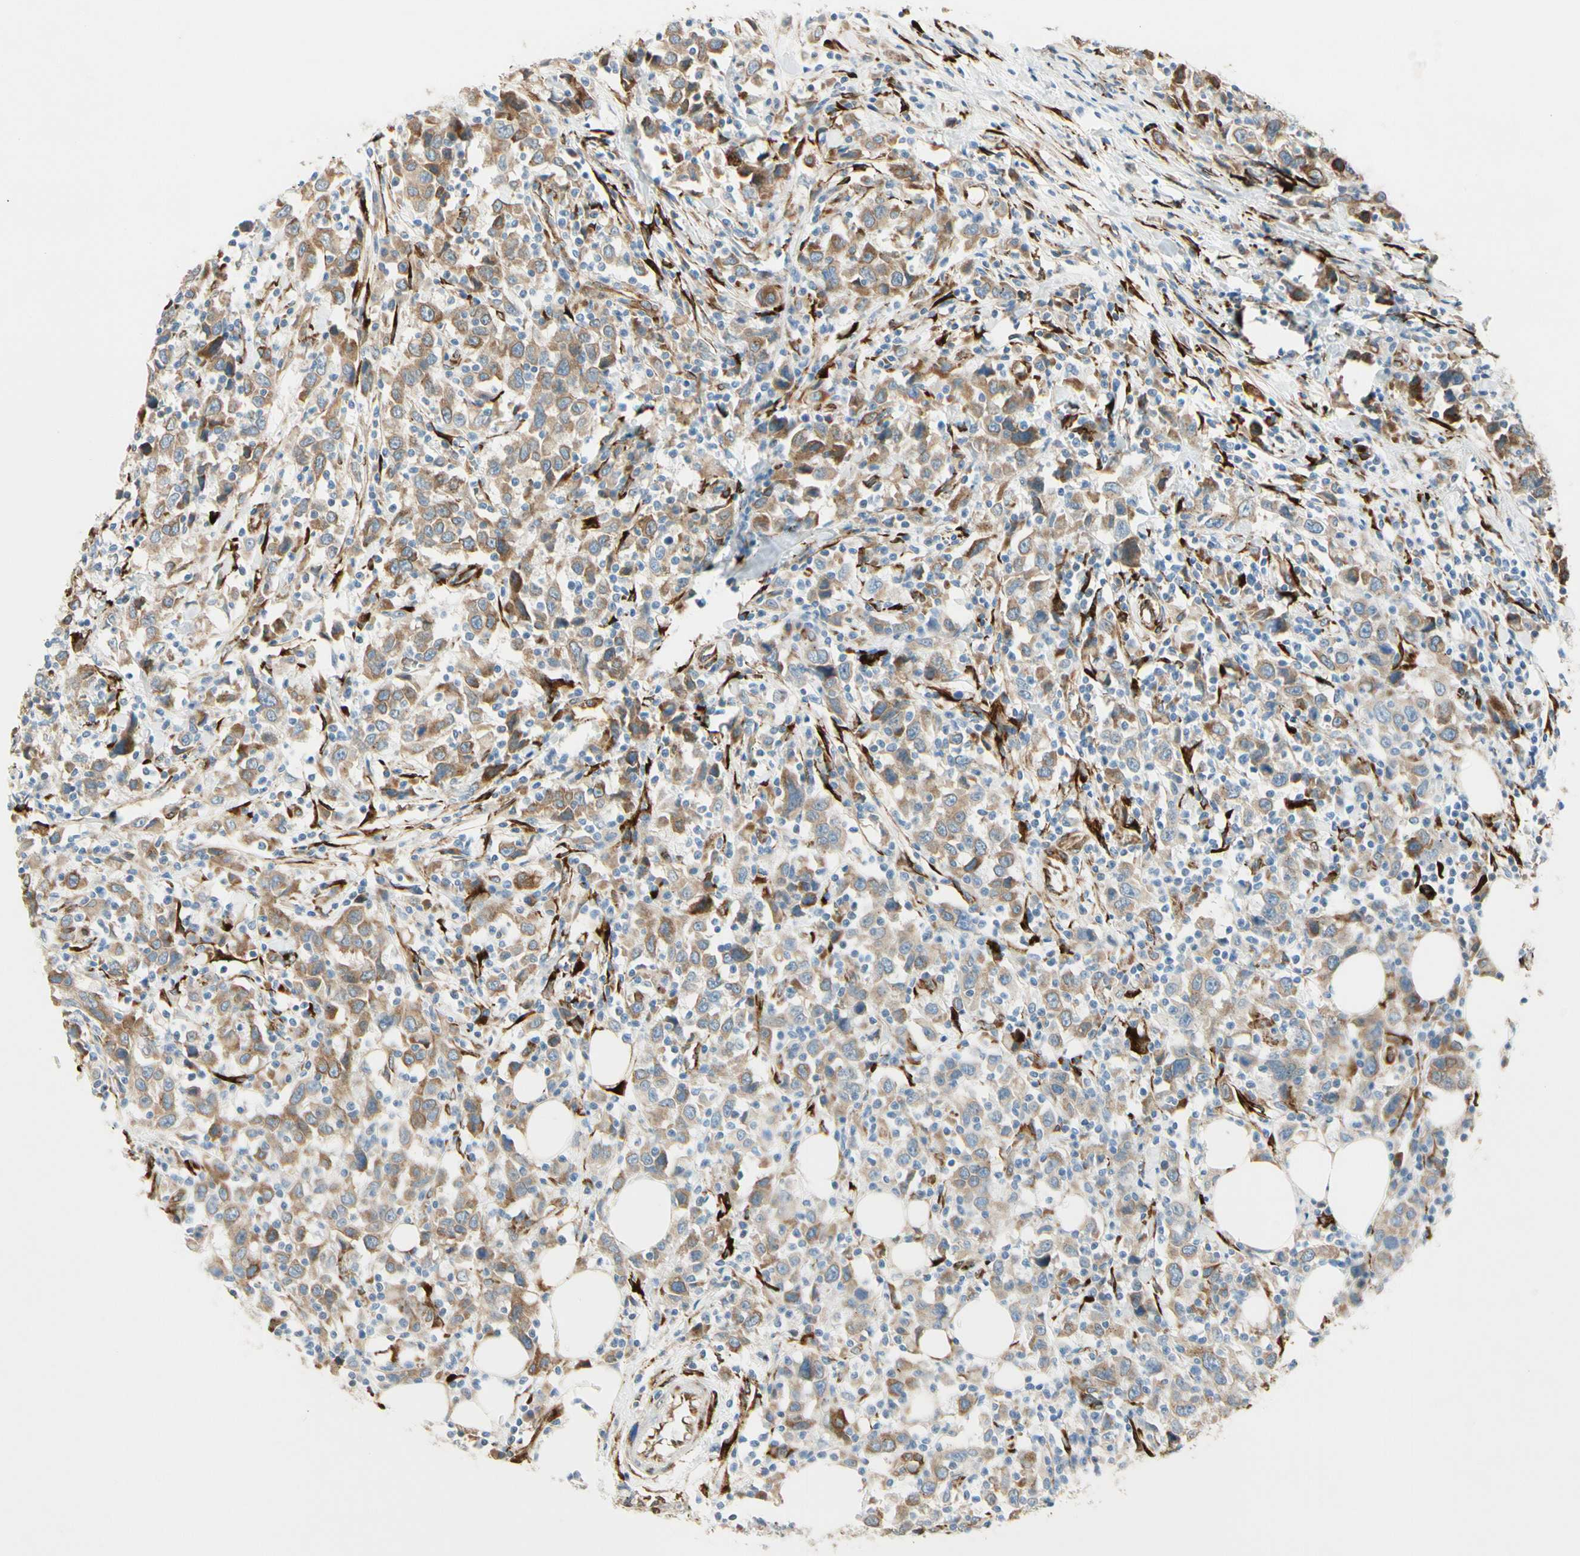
{"staining": {"intensity": "weak", "quantity": ">75%", "location": "cytoplasmic/membranous"}, "tissue": "urothelial cancer", "cell_type": "Tumor cells", "image_type": "cancer", "snomed": [{"axis": "morphology", "description": "Urothelial carcinoma, High grade"}, {"axis": "topography", "description": "Urinary bladder"}], "caption": "Weak cytoplasmic/membranous expression for a protein is identified in about >75% of tumor cells of urothelial cancer using immunohistochemistry.", "gene": "FKBP7", "patient": {"sex": "male", "age": 61}}